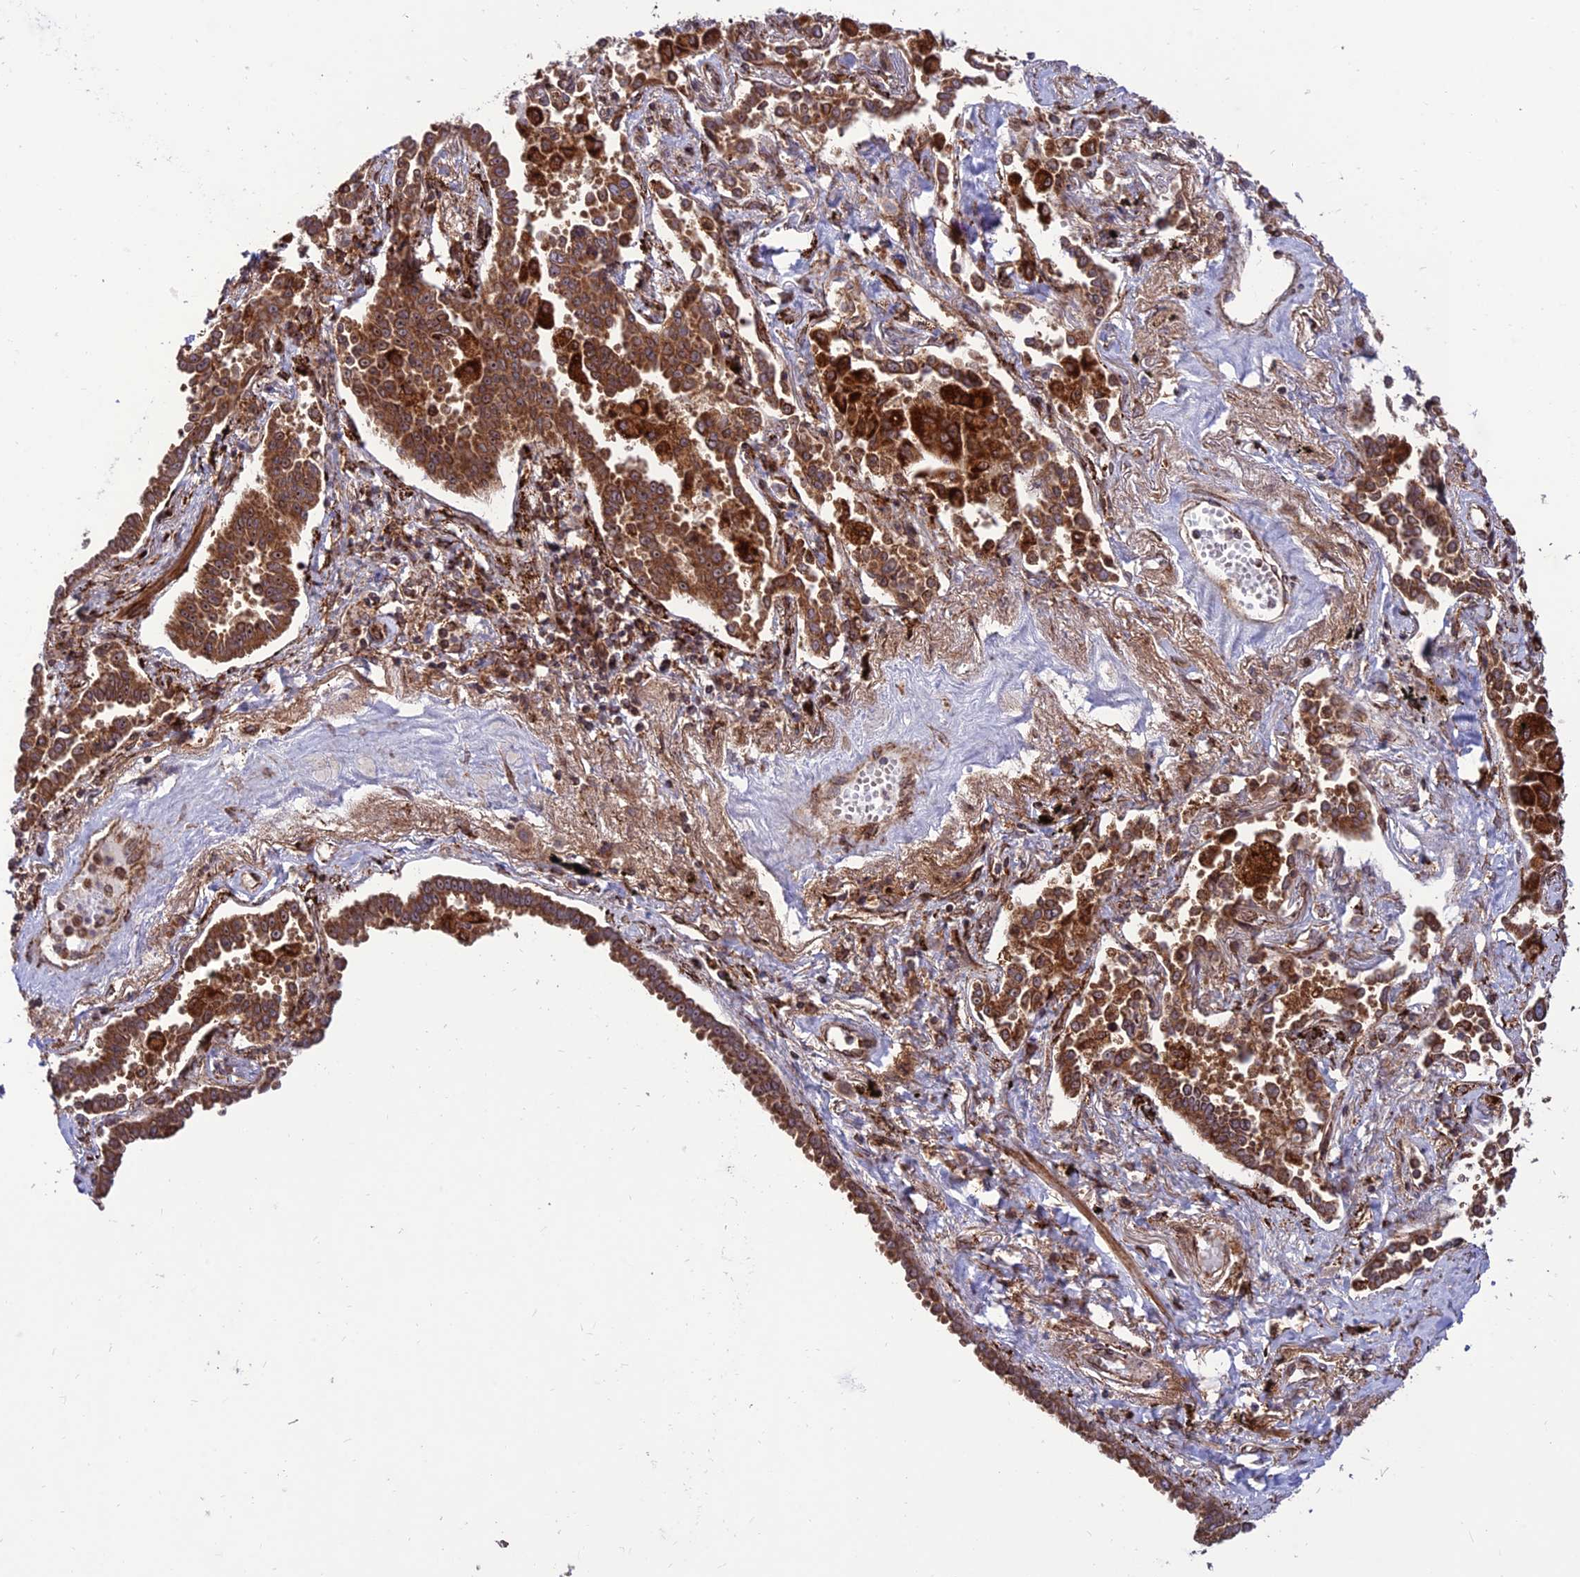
{"staining": {"intensity": "strong", "quantity": ">75%", "location": "cytoplasmic/membranous,nuclear"}, "tissue": "lung cancer", "cell_type": "Tumor cells", "image_type": "cancer", "snomed": [{"axis": "morphology", "description": "Adenocarcinoma, NOS"}, {"axis": "topography", "description": "Lung"}], "caption": "About >75% of tumor cells in lung cancer display strong cytoplasmic/membranous and nuclear protein expression as visualized by brown immunohistochemical staining.", "gene": "CRTAP", "patient": {"sex": "male", "age": 67}}